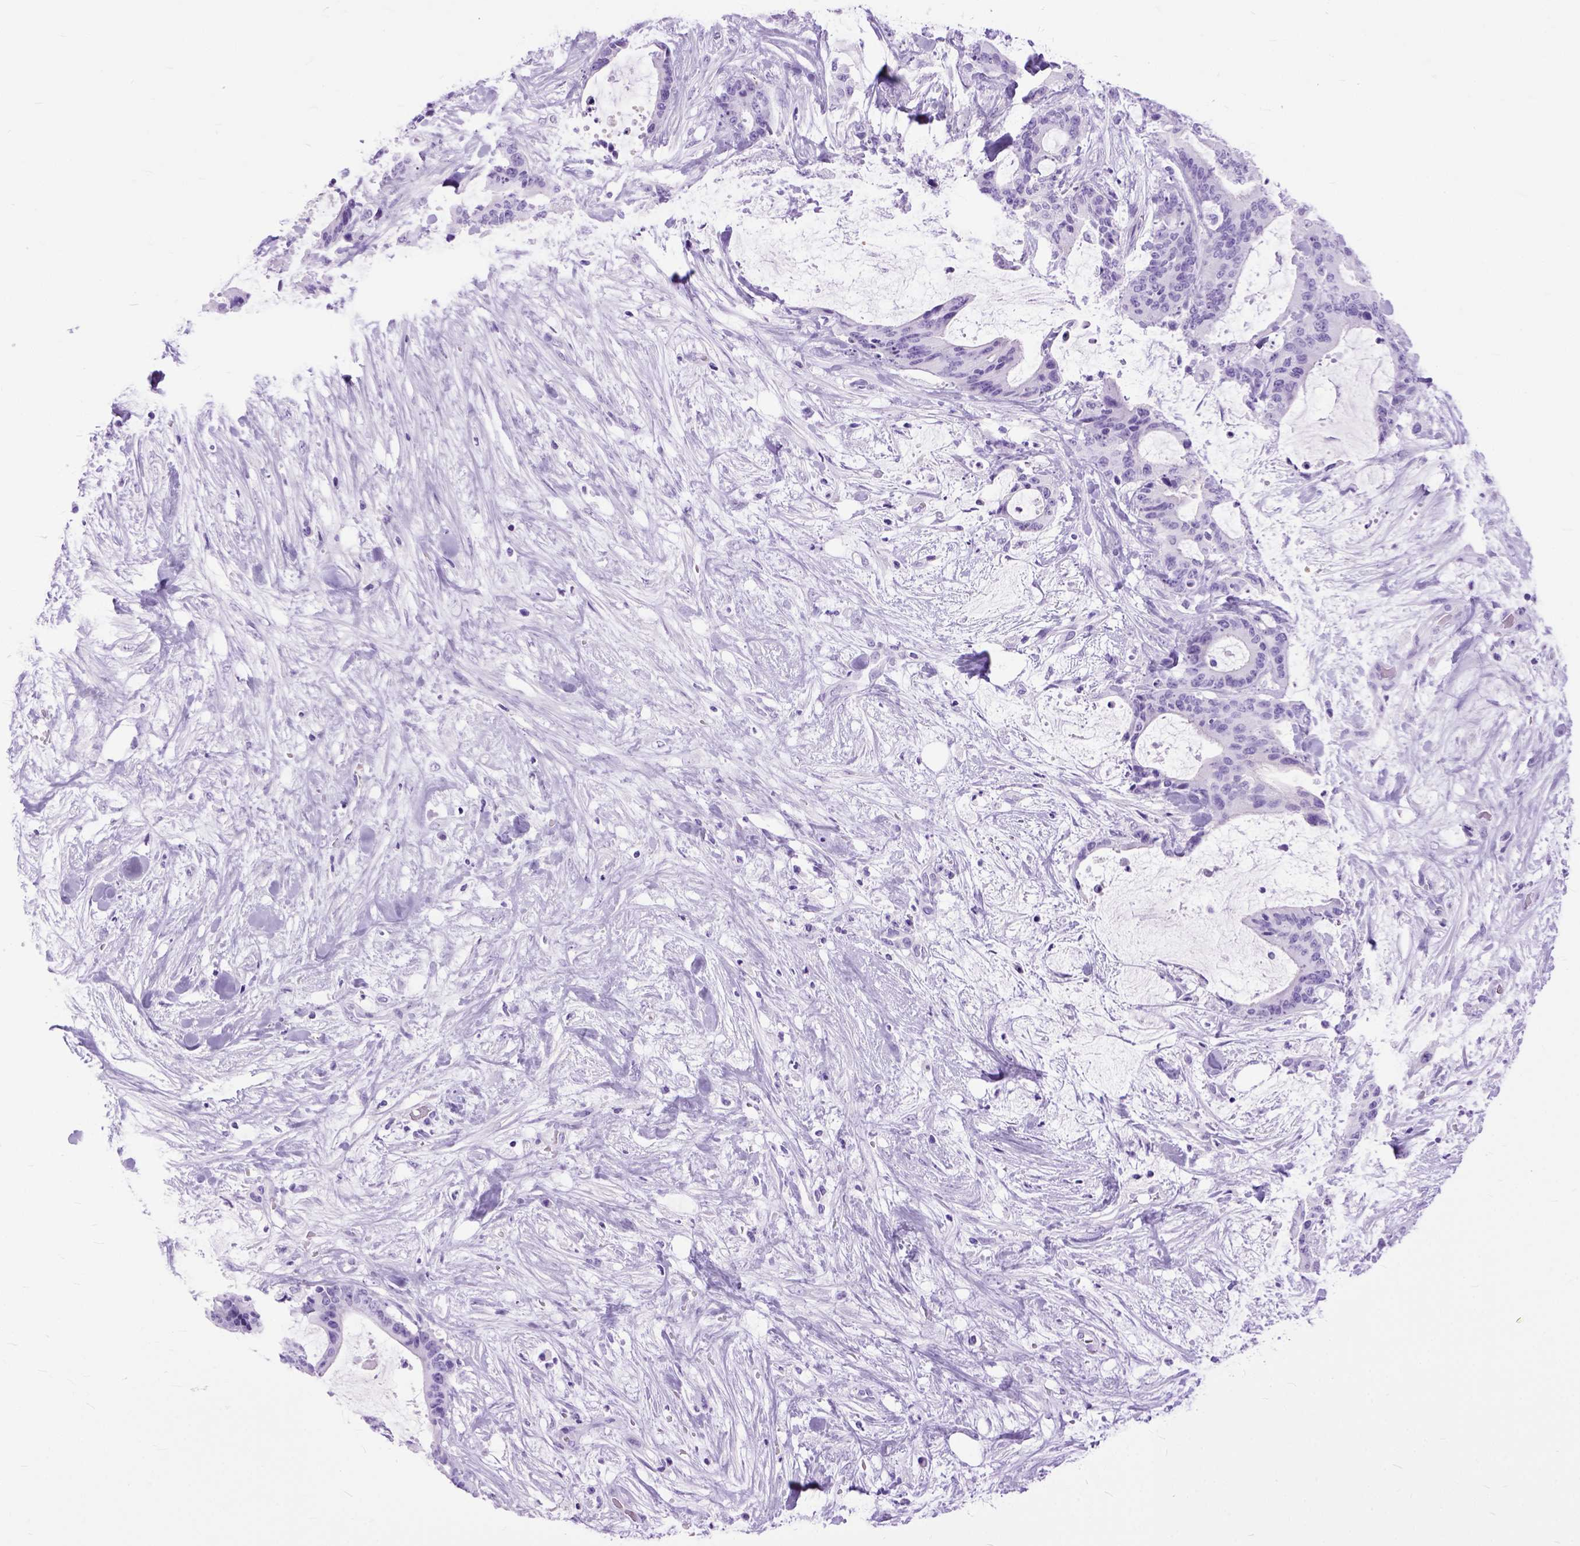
{"staining": {"intensity": "negative", "quantity": "none", "location": "none"}, "tissue": "liver cancer", "cell_type": "Tumor cells", "image_type": "cancer", "snomed": [{"axis": "morphology", "description": "Cholangiocarcinoma"}, {"axis": "topography", "description": "Liver"}], "caption": "IHC image of human liver cholangiocarcinoma stained for a protein (brown), which exhibits no expression in tumor cells.", "gene": "GNGT1", "patient": {"sex": "female", "age": 73}}